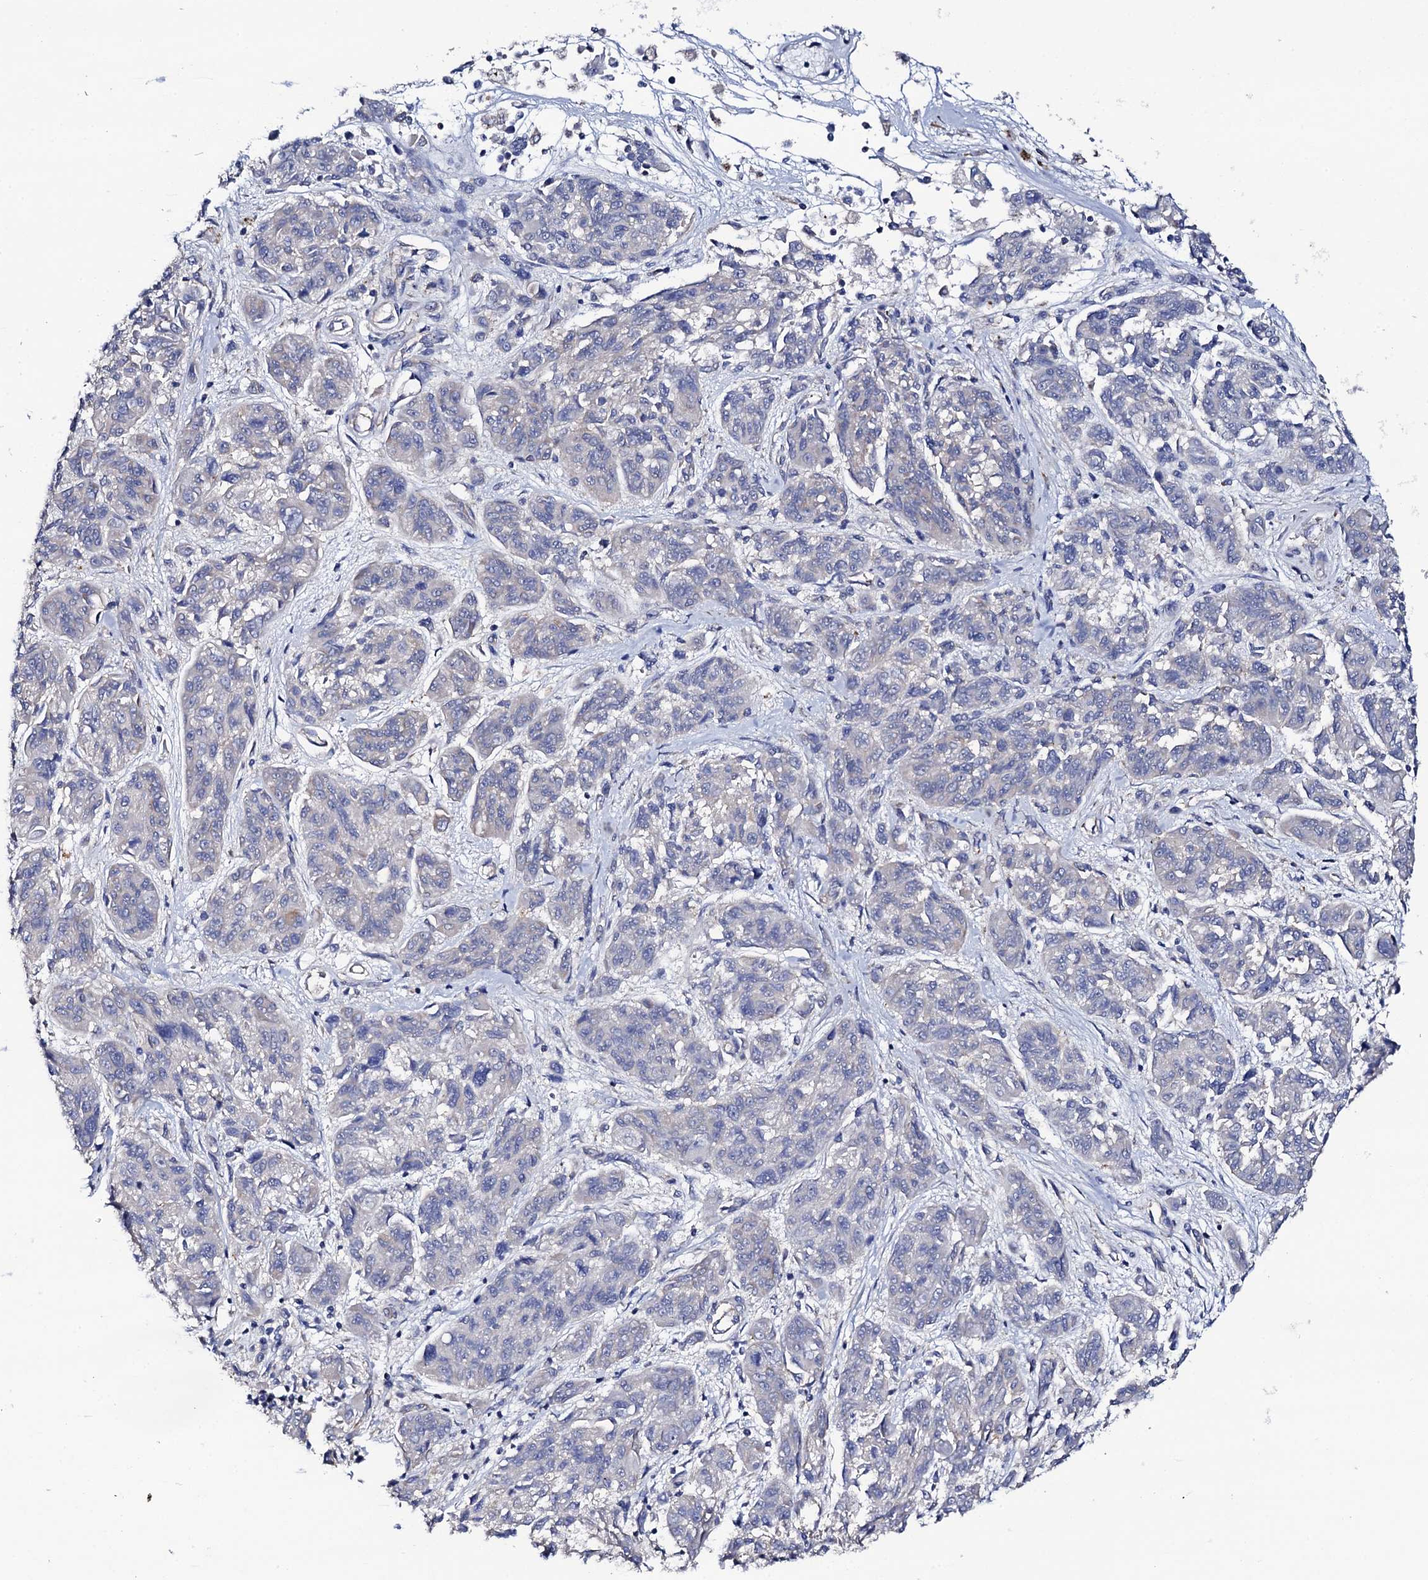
{"staining": {"intensity": "weak", "quantity": "<25%", "location": "cytoplasmic/membranous"}, "tissue": "melanoma", "cell_type": "Tumor cells", "image_type": "cancer", "snomed": [{"axis": "morphology", "description": "Malignant melanoma, NOS"}, {"axis": "topography", "description": "Skin"}], "caption": "High magnification brightfield microscopy of melanoma stained with DAB (3,3'-diaminobenzidine) (brown) and counterstained with hematoxylin (blue): tumor cells show no significant positivity. Nuclei are stained in blue.", "gene": "TCAF2", "patient": {"sex": "male", "age": 53}}